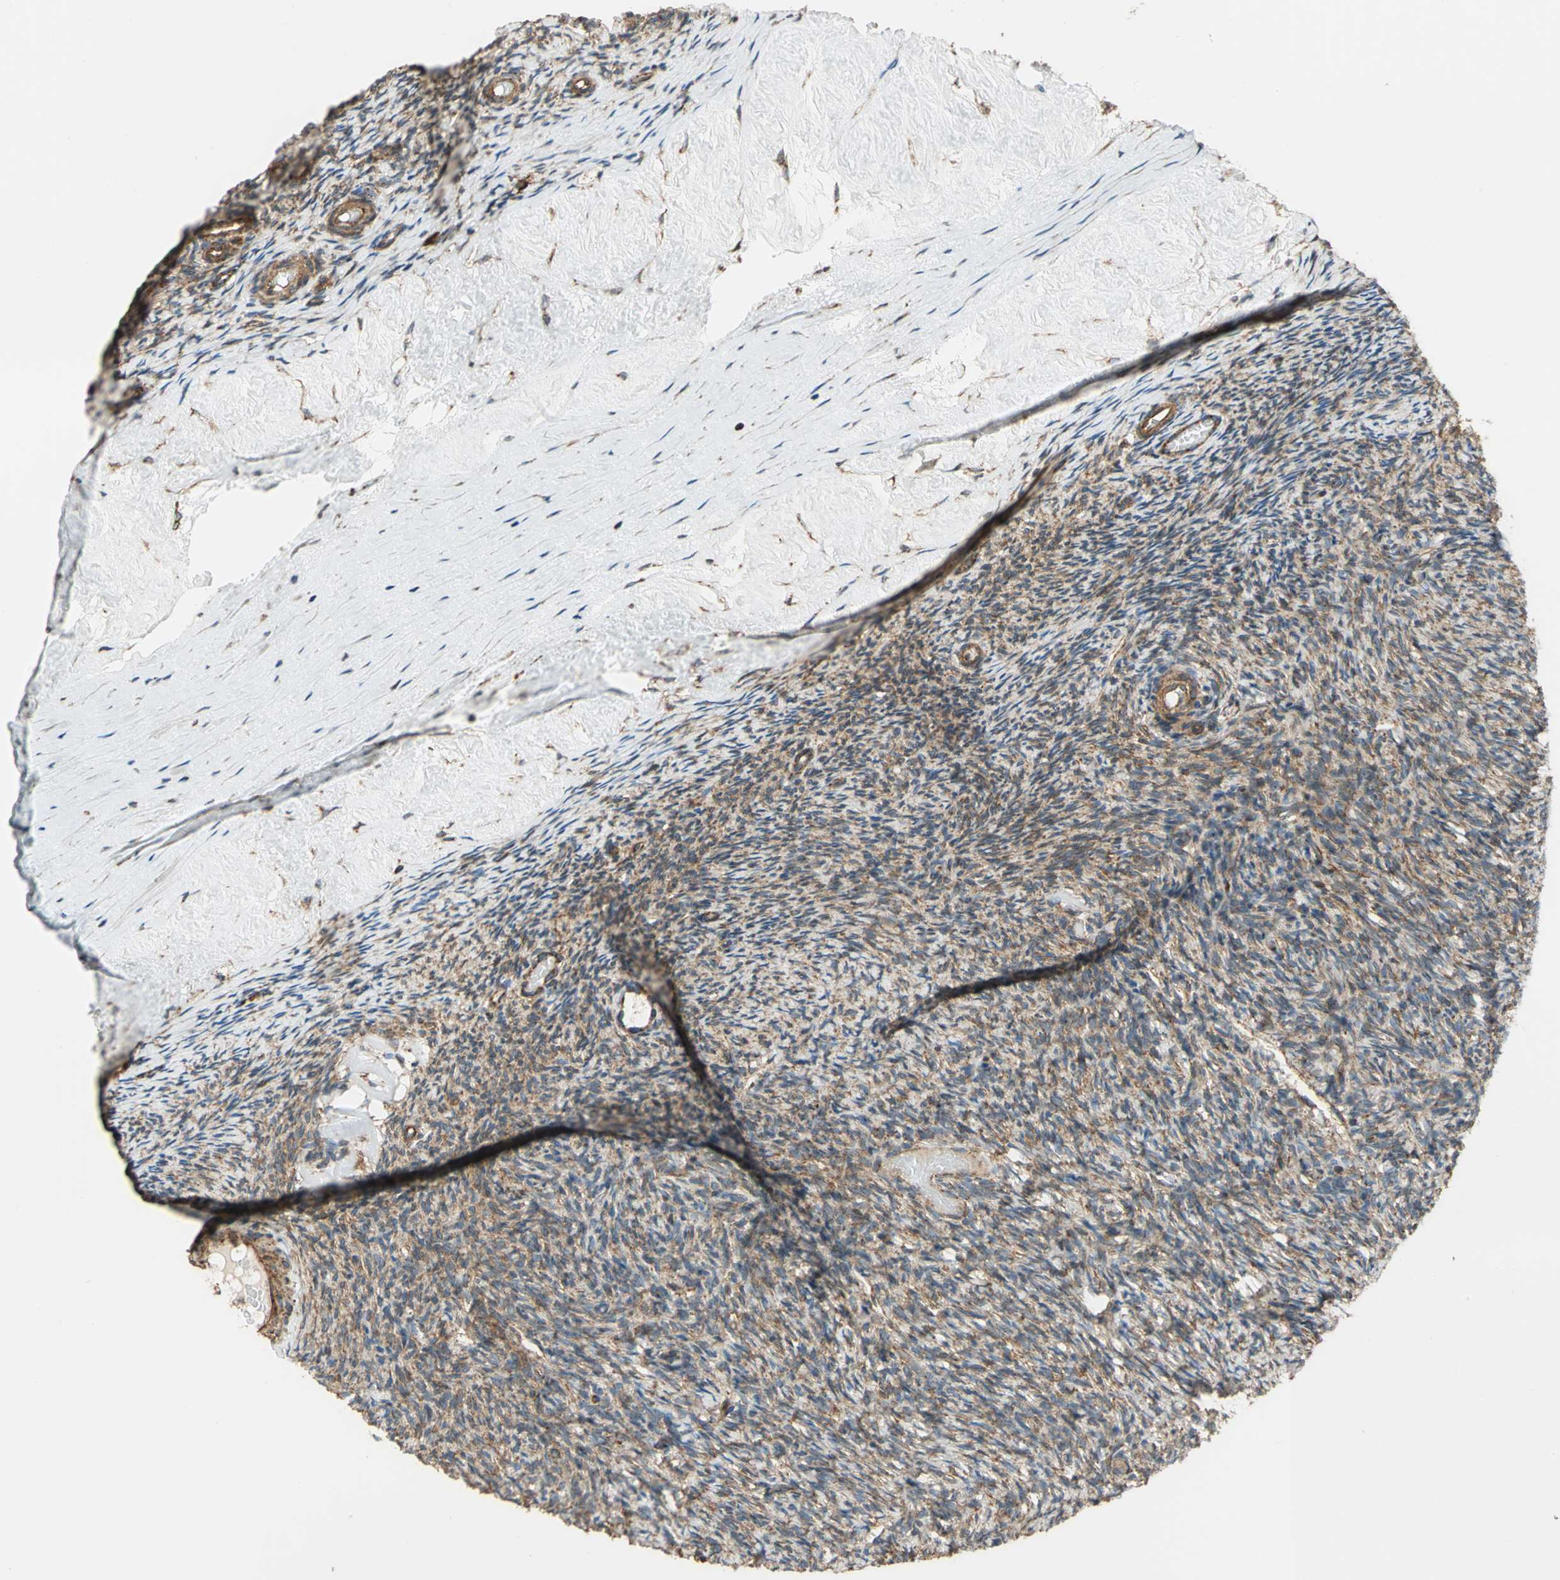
{"staining": {"intensity": "weak", "quantity": ">75%", "location": "cytoplasmic/membranous"}, "tissue": "ovary", "cell_type": "Follicle cells", "image_type": "normal", "snomed": [{"axis": "morphology", "description": "Normal tissue, NOS"}, {"axis": "topography", "description": "Ovary"}], "caption": "Weak cytoplasmic/membranous expression is appreciated in approximately >75% of follicle cells in unremarkable ovary.", "gene": "MRPS22", "patient": {"sex": "female", "age": 60}}